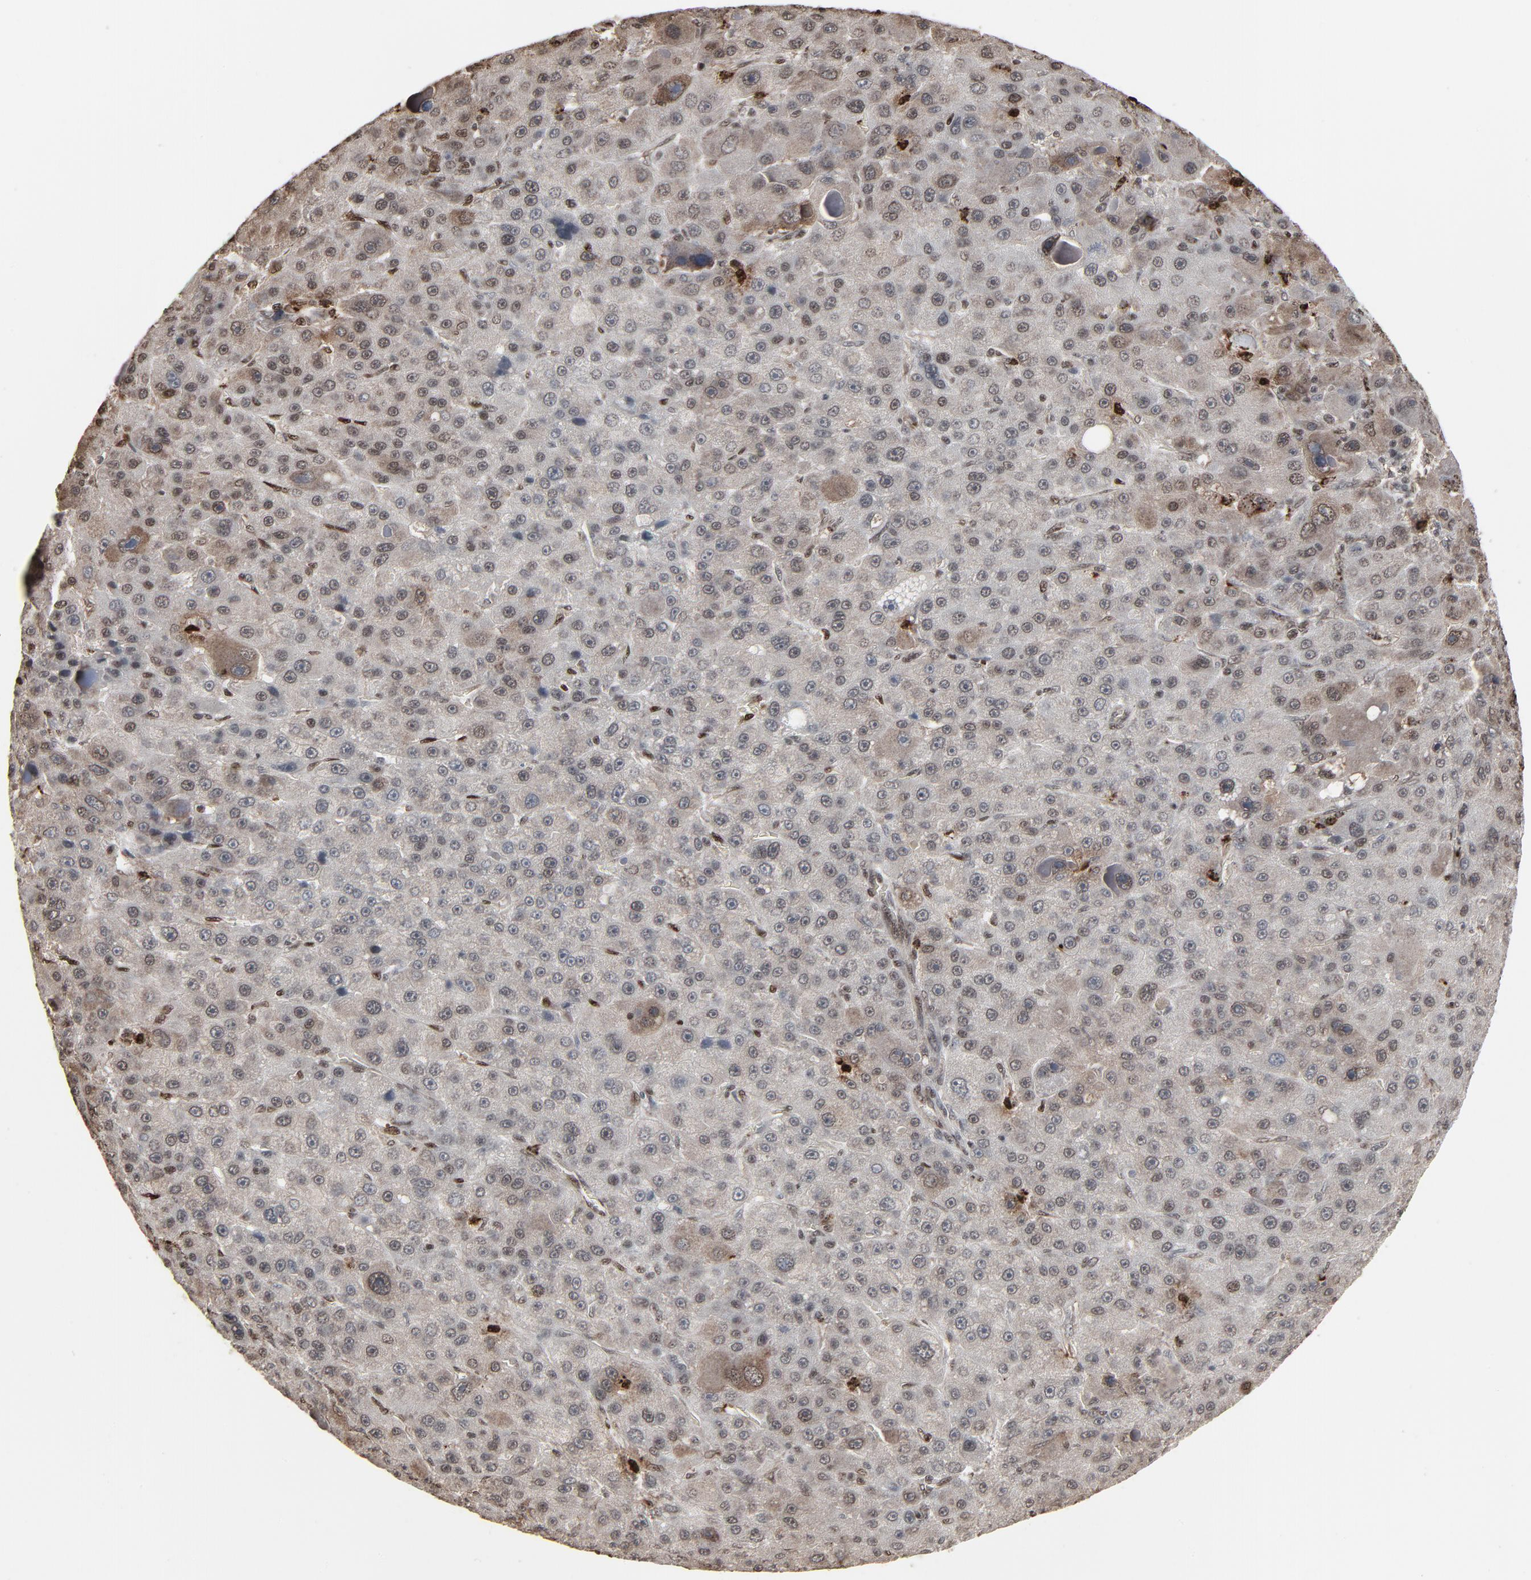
{"staining": {"intensity": "moderate", "quantity": ">75%", "location": "cytoplasmic/membranous,nuclear"}, "tissue": "liver cancer", "cell_type": "Tumor cells", "image_type": "cancer", "snomed": [{"axis": "morphology", "description": "Carcinoma, Hepatocellular, NOS"}, {"axis": "topography", "description": "Liver"}], "caption": "An image of liver cancer stained for a protein reveals moderate cytoplasmic/membranous and nuclear brown staining in tumor cells. (DAB (3,3'-diaminobenzidine) IHC with brightfield microscopy, high magnification).", "gene": "MEIS2", "patient": {"sex": "male", "age": 76}}